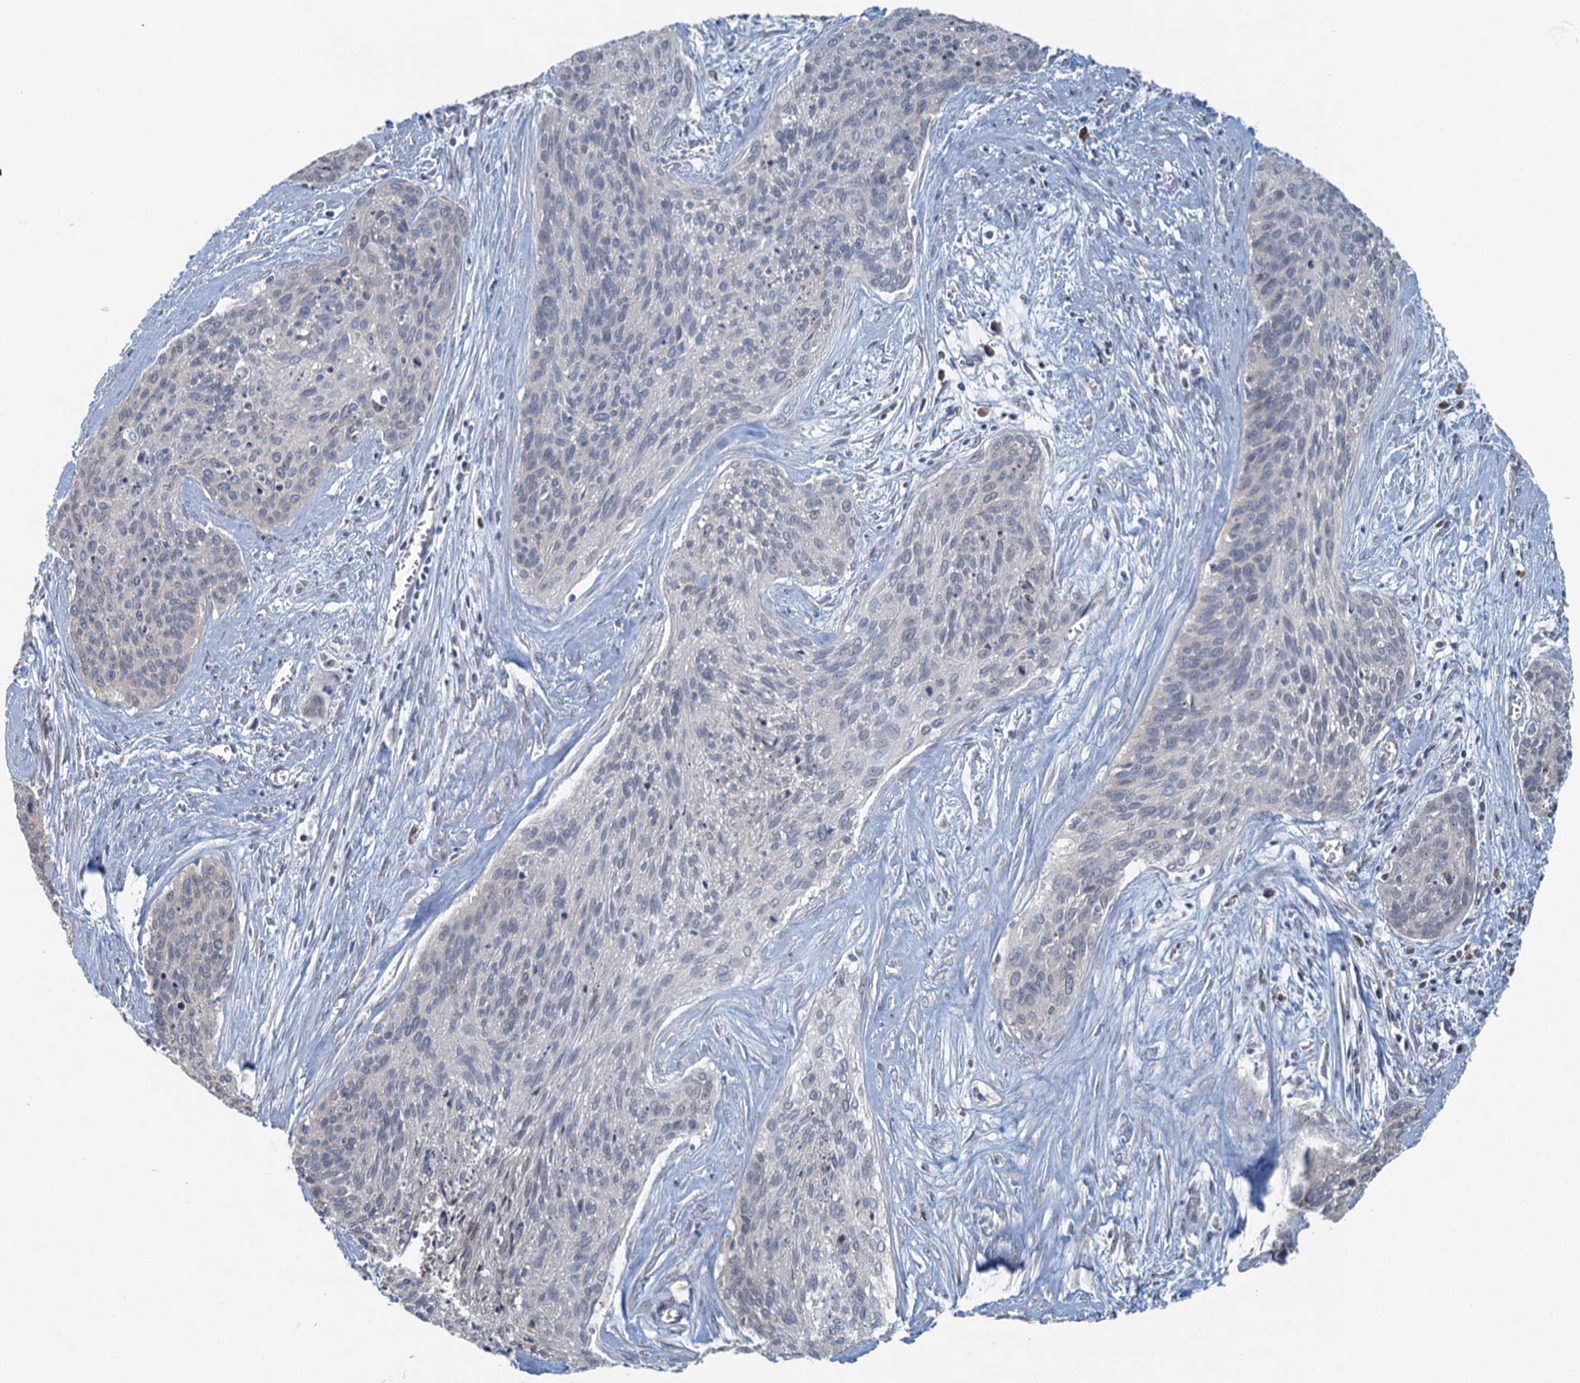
{"staining": {"intensity": "negative", "quantity": "none", "location": "none"}, "tissue": "cervical cancer", "cell_type": "Tumor cells", "image_type": "cancer", "snomed": [{"axis": "morphology", "description": "Squamous cell carcinoma, NOS"}, {"axis": "topography", "description": "Cervix"}], "caption": "Immunohistochemistry of squamous cell carcinoma (cervical) displays no positivity in tumor cells.", "gene": "TEX35", "patient": {"sex": "female", "age": 55}}